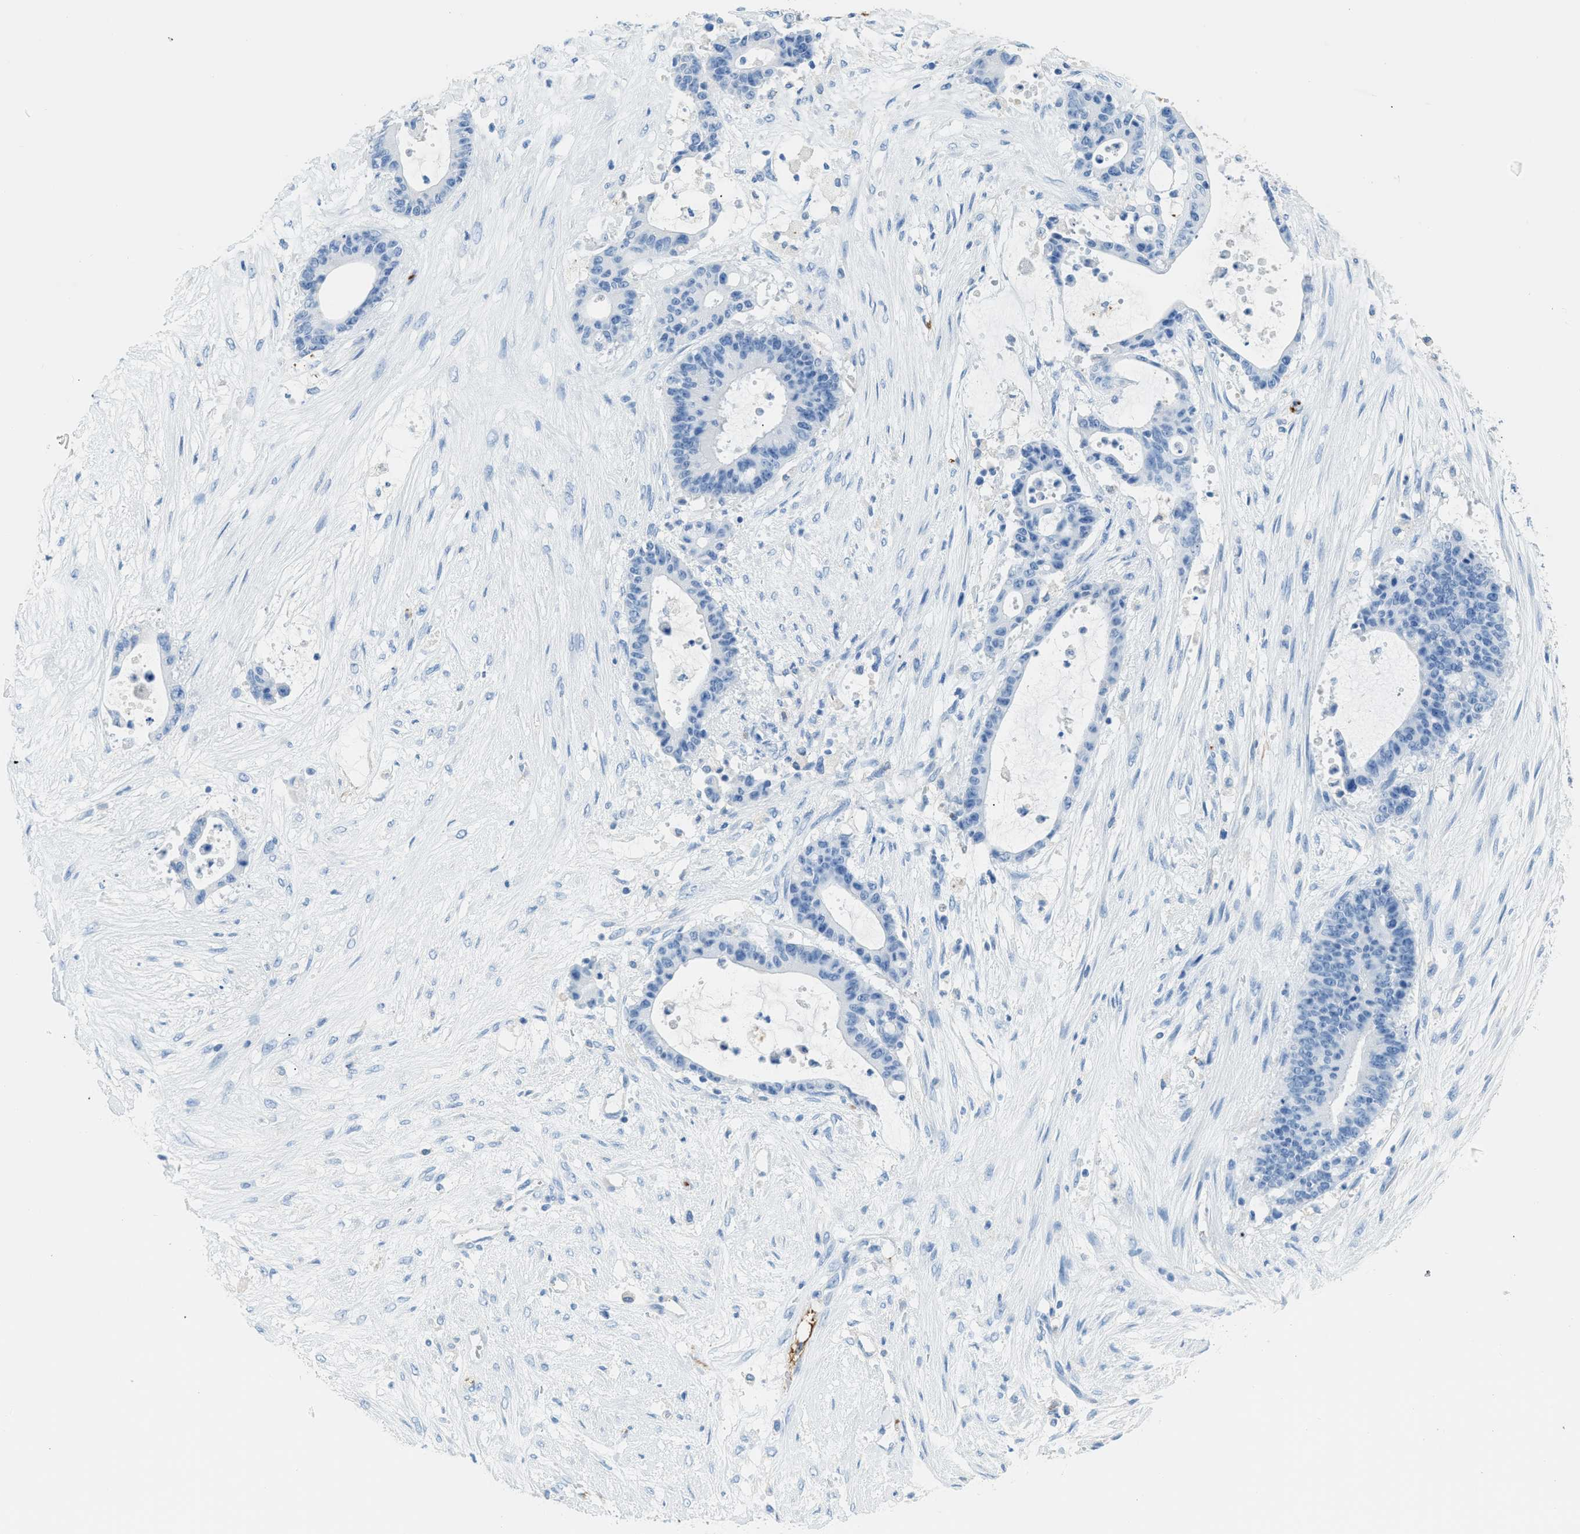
{"staining": {"intensity": "negative", "quantity": "none", "location": "none"}, "tissue": "liver cancer", "cell_type": "Tumor cells", "image_type": "cancer", "snomed": [{"axis": "morphology", "description": "Cholangiocarcinoma"}, {"axis": "topography", "description": "Liver"}], "caption": "A high-resolution photomicrograph shows immunohistochemistry staining of liver cholangiocarcinoma, which exhibits no significant staining in tumor cells.", "gene": "FAIM2", "patient": {"sex": "female", "age": 73}}